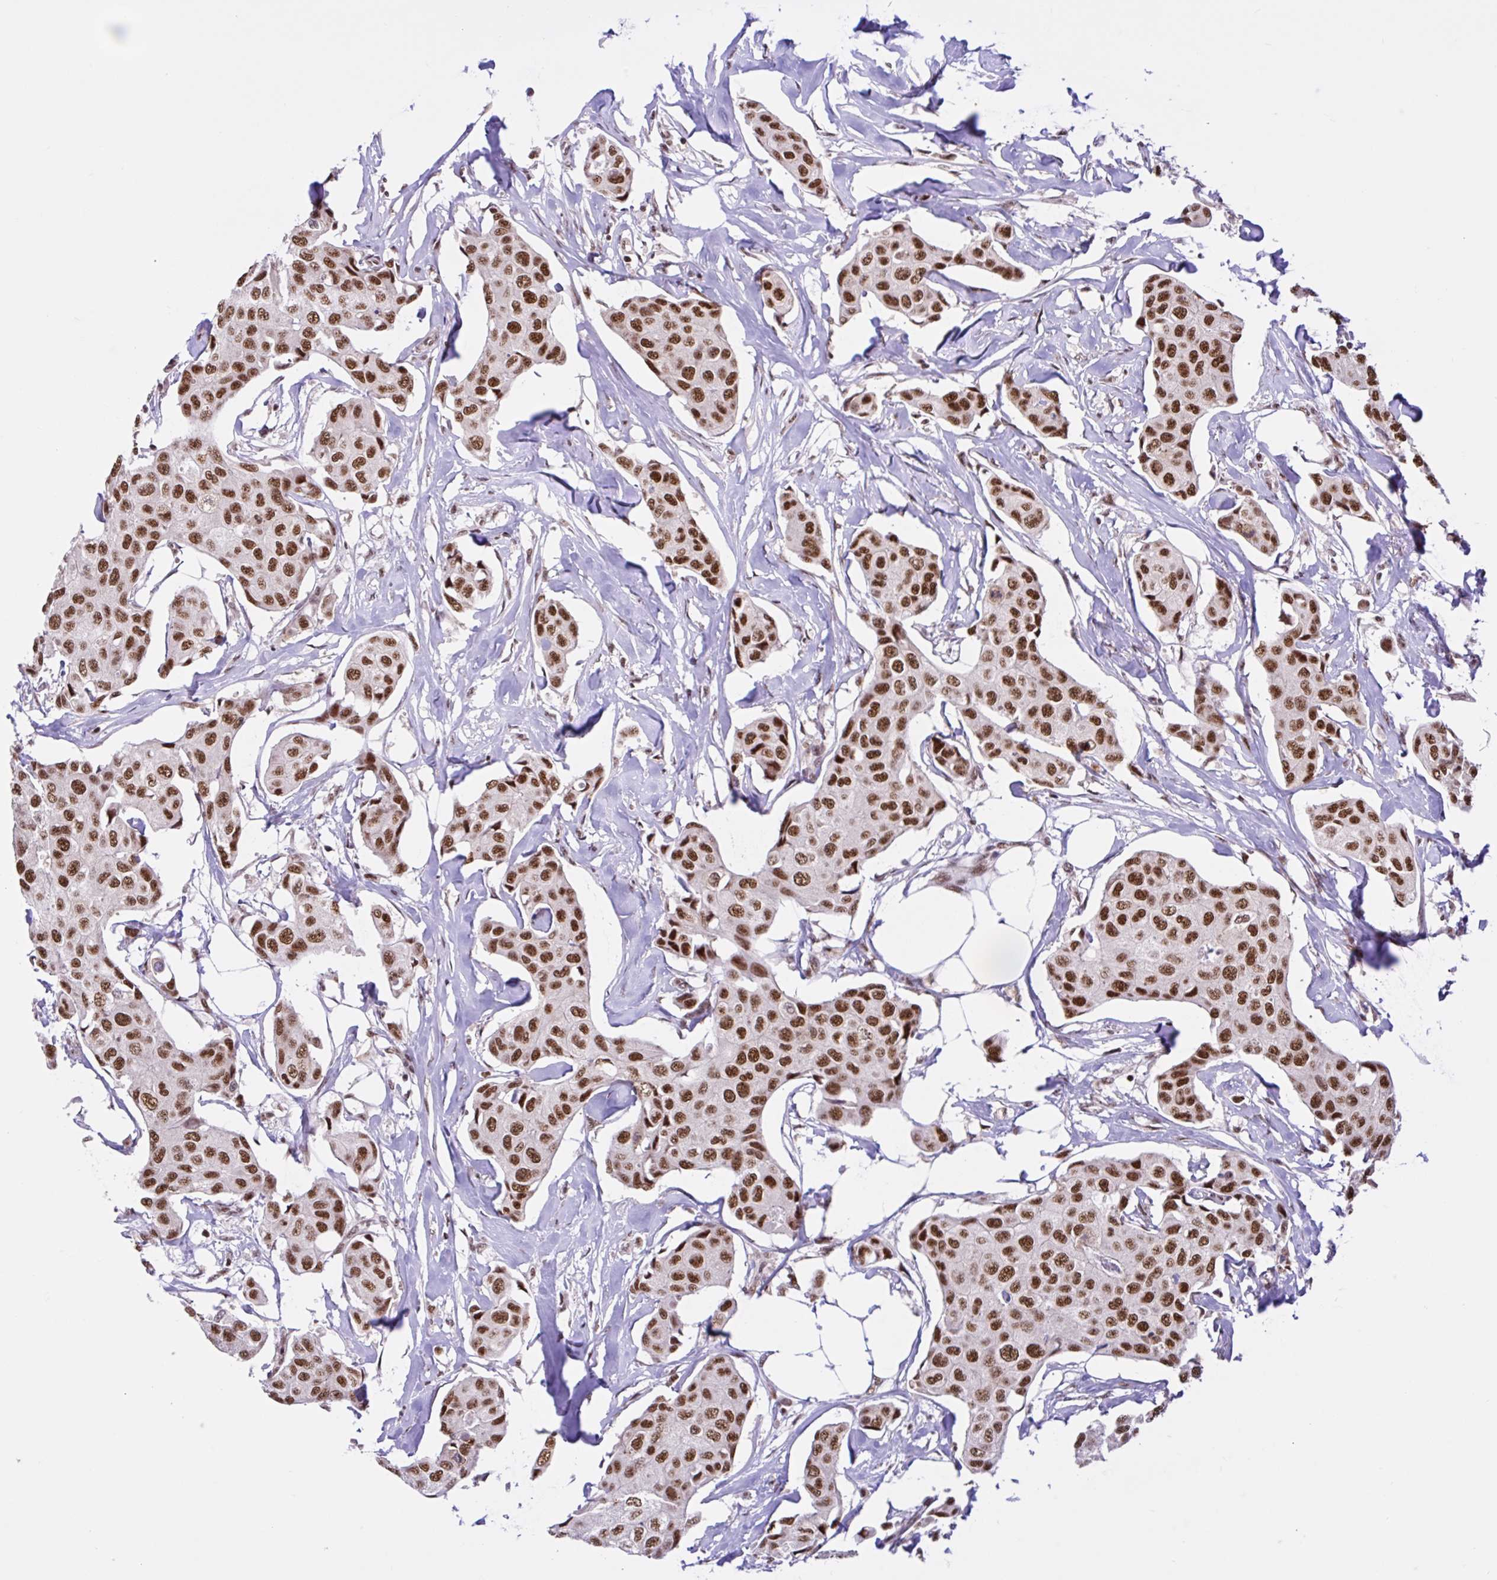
{"staining": {"intensity": "moderate", "quantity": ">75%", "location": "nuclear"}, "tissue": "breast cancer", "cell_type": "Tumor cells", "image_type": "cancer", "snomed": [{"axis": "morphology", "description": "Duct carcinoma"}, {"axis": "topography", "description": "Breast"}, {"axis": "topography", "description": "Lymph node"}], "caption": "An immunohistochemistry (IHC) image of tumor tissue is shown. Protein staining in brown labels moderate nuclear positivity in breast cancer (infiltrating ductal carcinoma) within tumor cells.", "gene": "CCDC12", "patient": {"sex": "female", "age": 80}}